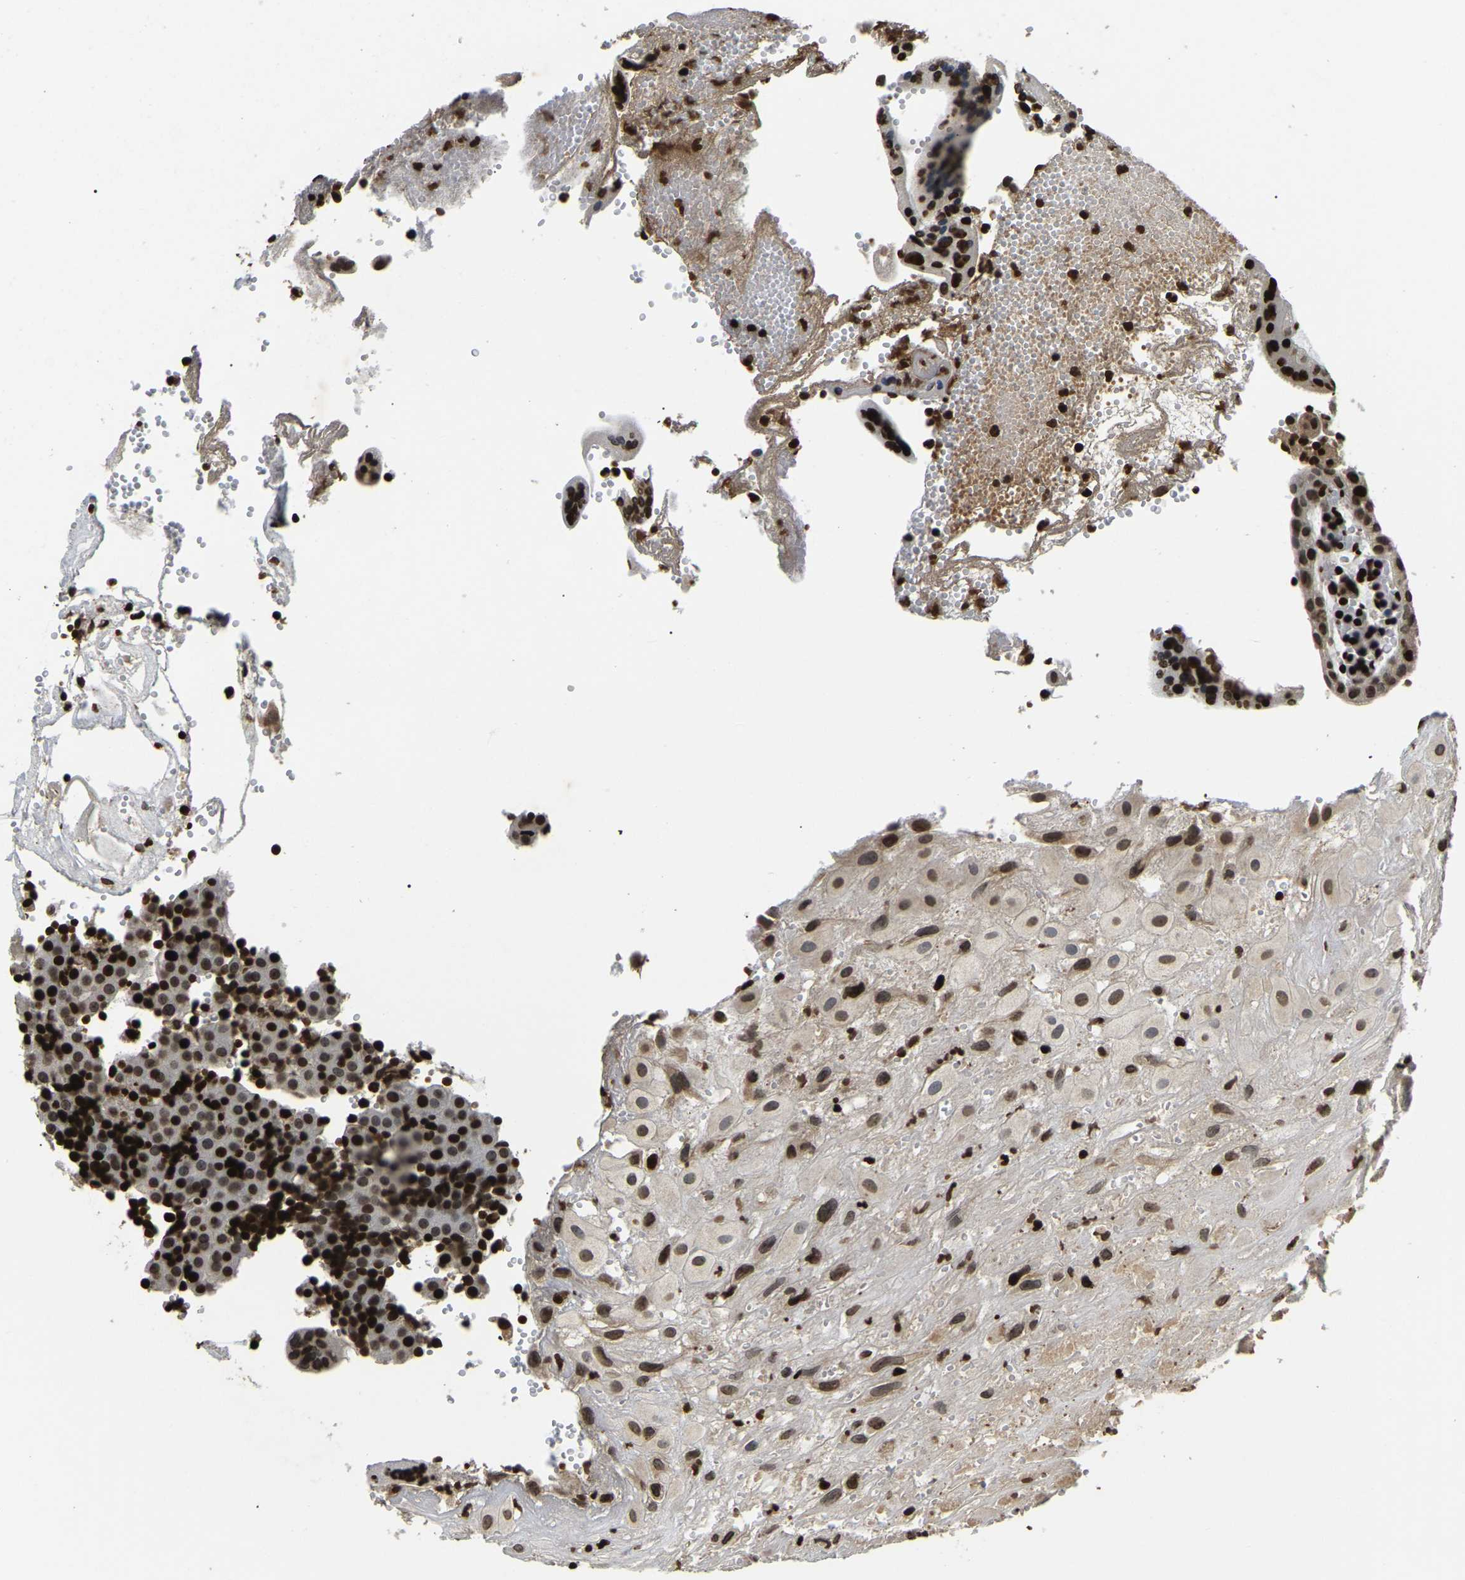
{"staining": {"intensity": "moderate", "quantity": ">75%", "location": "nuclear"}, "tissue": "placenta", "cell_type": "Decidual cells", "image_type": "normal", "snomed": [{"axis": "morphology", "description": "Normal tissue, NOS"}, {"axis": "topography", "description": "Placenta"}], "caption": "Immunohistochemistry (IHC) (DAB (3,3'-diaminobenzidine)) staining of benign placenta shows moderate nuclear protein expression in approximately >75% of decidual cells.", "gene": "LRRC61", "patient": {"sex": "female", "age": 18}}